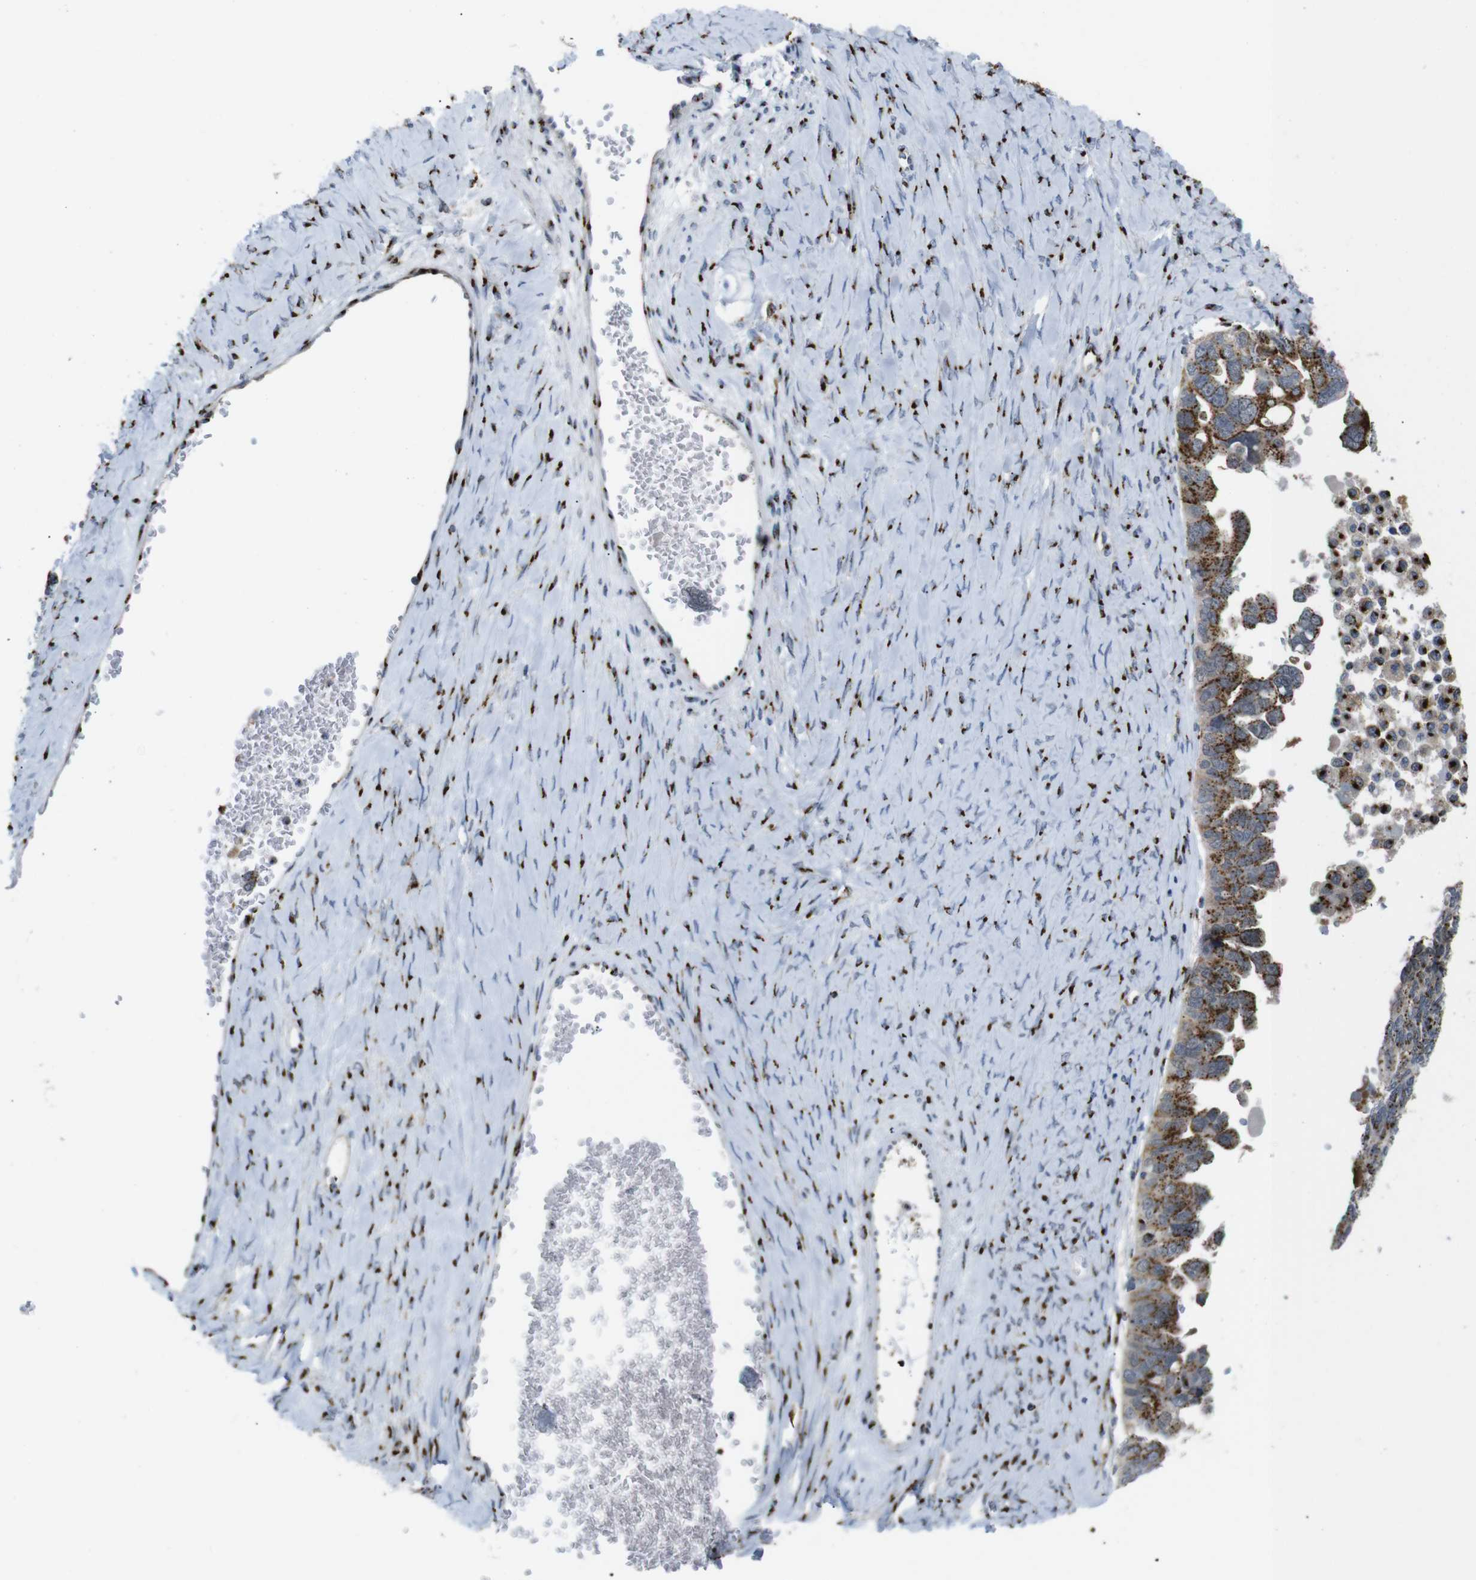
{"staining": {"intensity": "strong", "quantity": ">75%", "location": "cytoplasmic/membranous"}, "tissue": "ovarian cancer", "cell_type": "Tumor cells", "image_type": "cancer", "snomed": [{"axis": "morphology", "description": "Cystadenocarcinoma, serous, NOS"}, {"axis": "topography", "description": "Ovary"}], "caption": "Immunohistochemistry (IHC) staining of serous cystadenocarcinoma (ovarian), which displays high levels of strong cytoplasmic/membranous positivity in about >75% of tumor cells indicating strong cytoplasmic/membranous protein staining. The staining was performed using DAB (3,3'-diaminobenzidine) (brown) for protein detection and nuclei were counterstained in hematoxylin (blue).", "gene": "TGOLN2", "patient": {"sex": "female", "age": 79}}